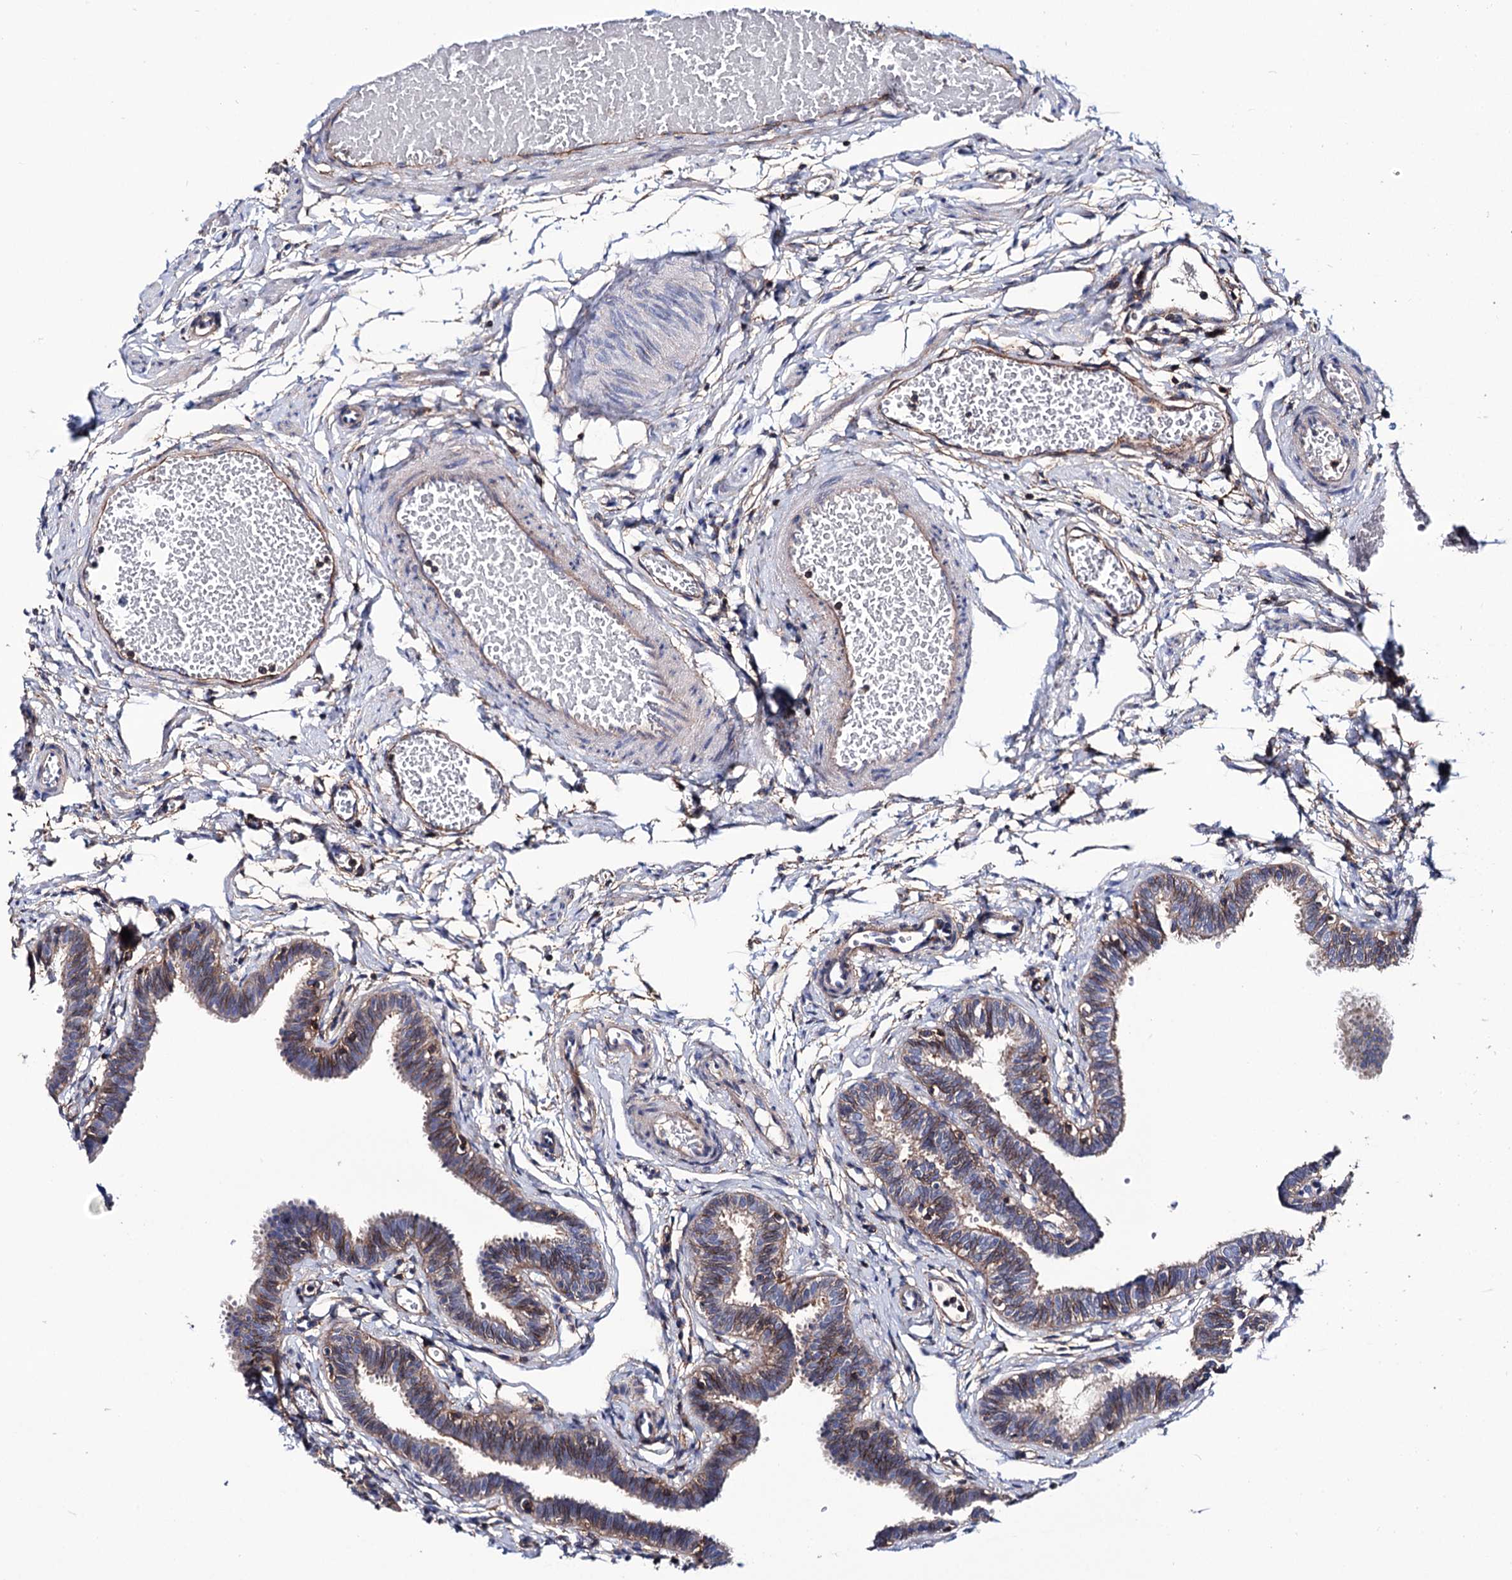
{"staining": {"intensity": "weak", "quantity": "25%-75%", "location": "cytoplasmic/membranous"}, "tissue": "fallopian tube", "cell_type": "Glandular cells", "image_type": "normal", "snomed": [{"axis": "morphology", "description": "Normal tissue, NOS"}, {"axis": "topography", "description": "Fallopian tube"}, {"axis": "topography", "description": "Ovary"}], "caption": "The histopathology image shows a brown stain indicating the presence of a protein in the cytoplasmic/membranous of glandular cells in fallopian tube.", "gene": "DEF6", "patient": {"sex": "female", "age": 23}}